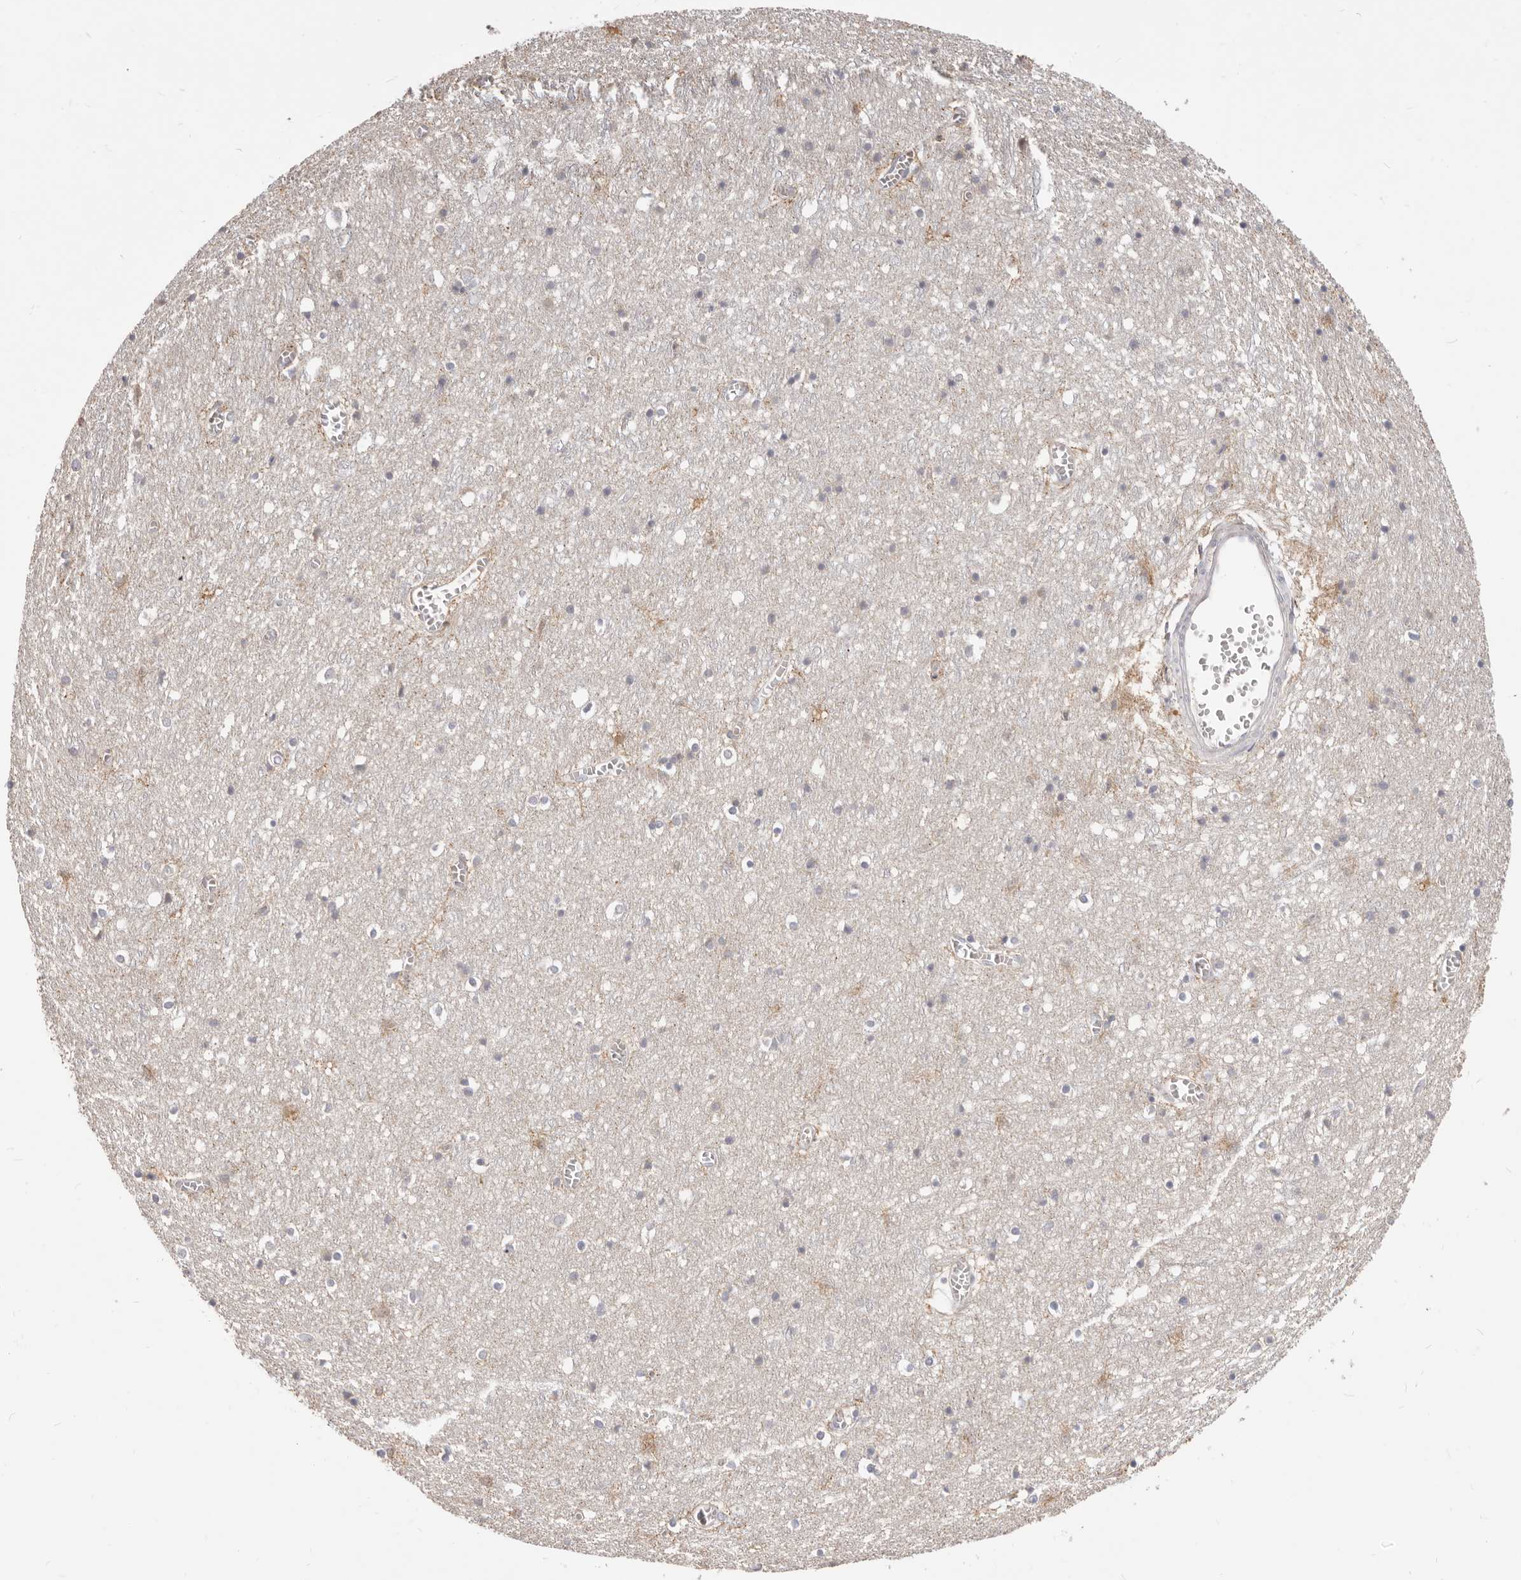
{"staining": {"intensity": "negative", "quantity": "none", "location": "none"}, "tissue": "cerebral cortex", "cell_type": "Endothelial cells", "image_type": "normal", "snomed": [{"axis": "morphology", "description": "Normal tissue, NOS"}, {"axis": "topography", "description": "Cerebral cortex"}], "caption": "Human cerebral cortex stained for a protein using immunohistochemistry (IHC) exhibits no positivity in endothelial cells.", "gene": "TOR3A", "patient": {"sex": "female", "age": 64}}